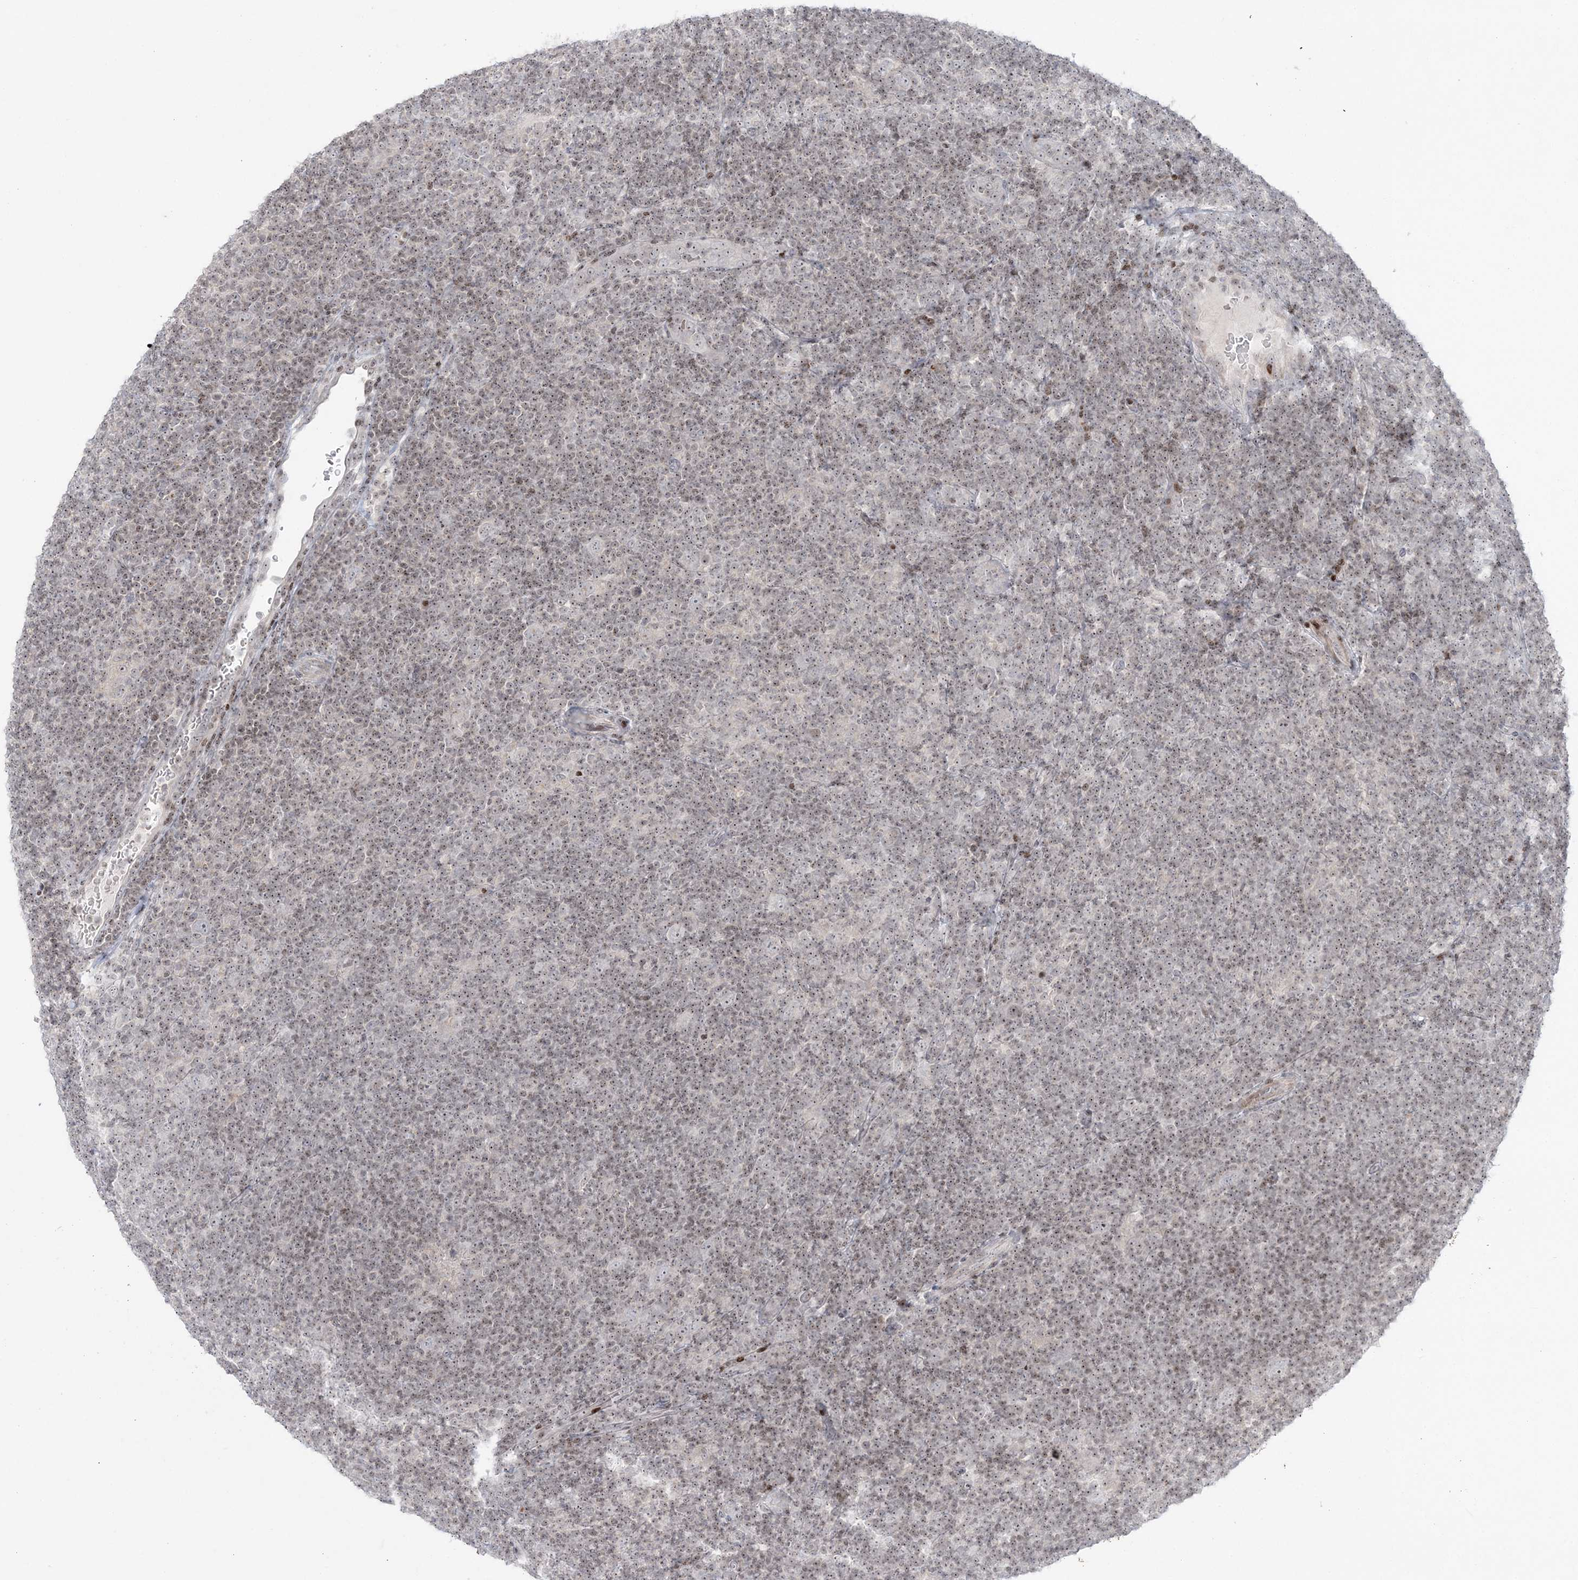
{"staining": {"intensity": "negative", "quantity": "none", "location": "none"}, "tissue": "lymphoma", "cell_type": "Tumor cells", "image_type": "cancer", "snomed": [{"axis": "morphology", "description": "Hodgkin's disease, NOS"}, {"axis": "topography", "description": "Lymph node"}], "caption": "Tumor cells show no significant expression in lymphoma. (Brightfield microscopy of DAB (3,3'-diaminobenzidine) immunohistochemistry (IHC) at high magnification).", "gene": "SH3BP4", "patient": {"sex": "female", "age": 57}}